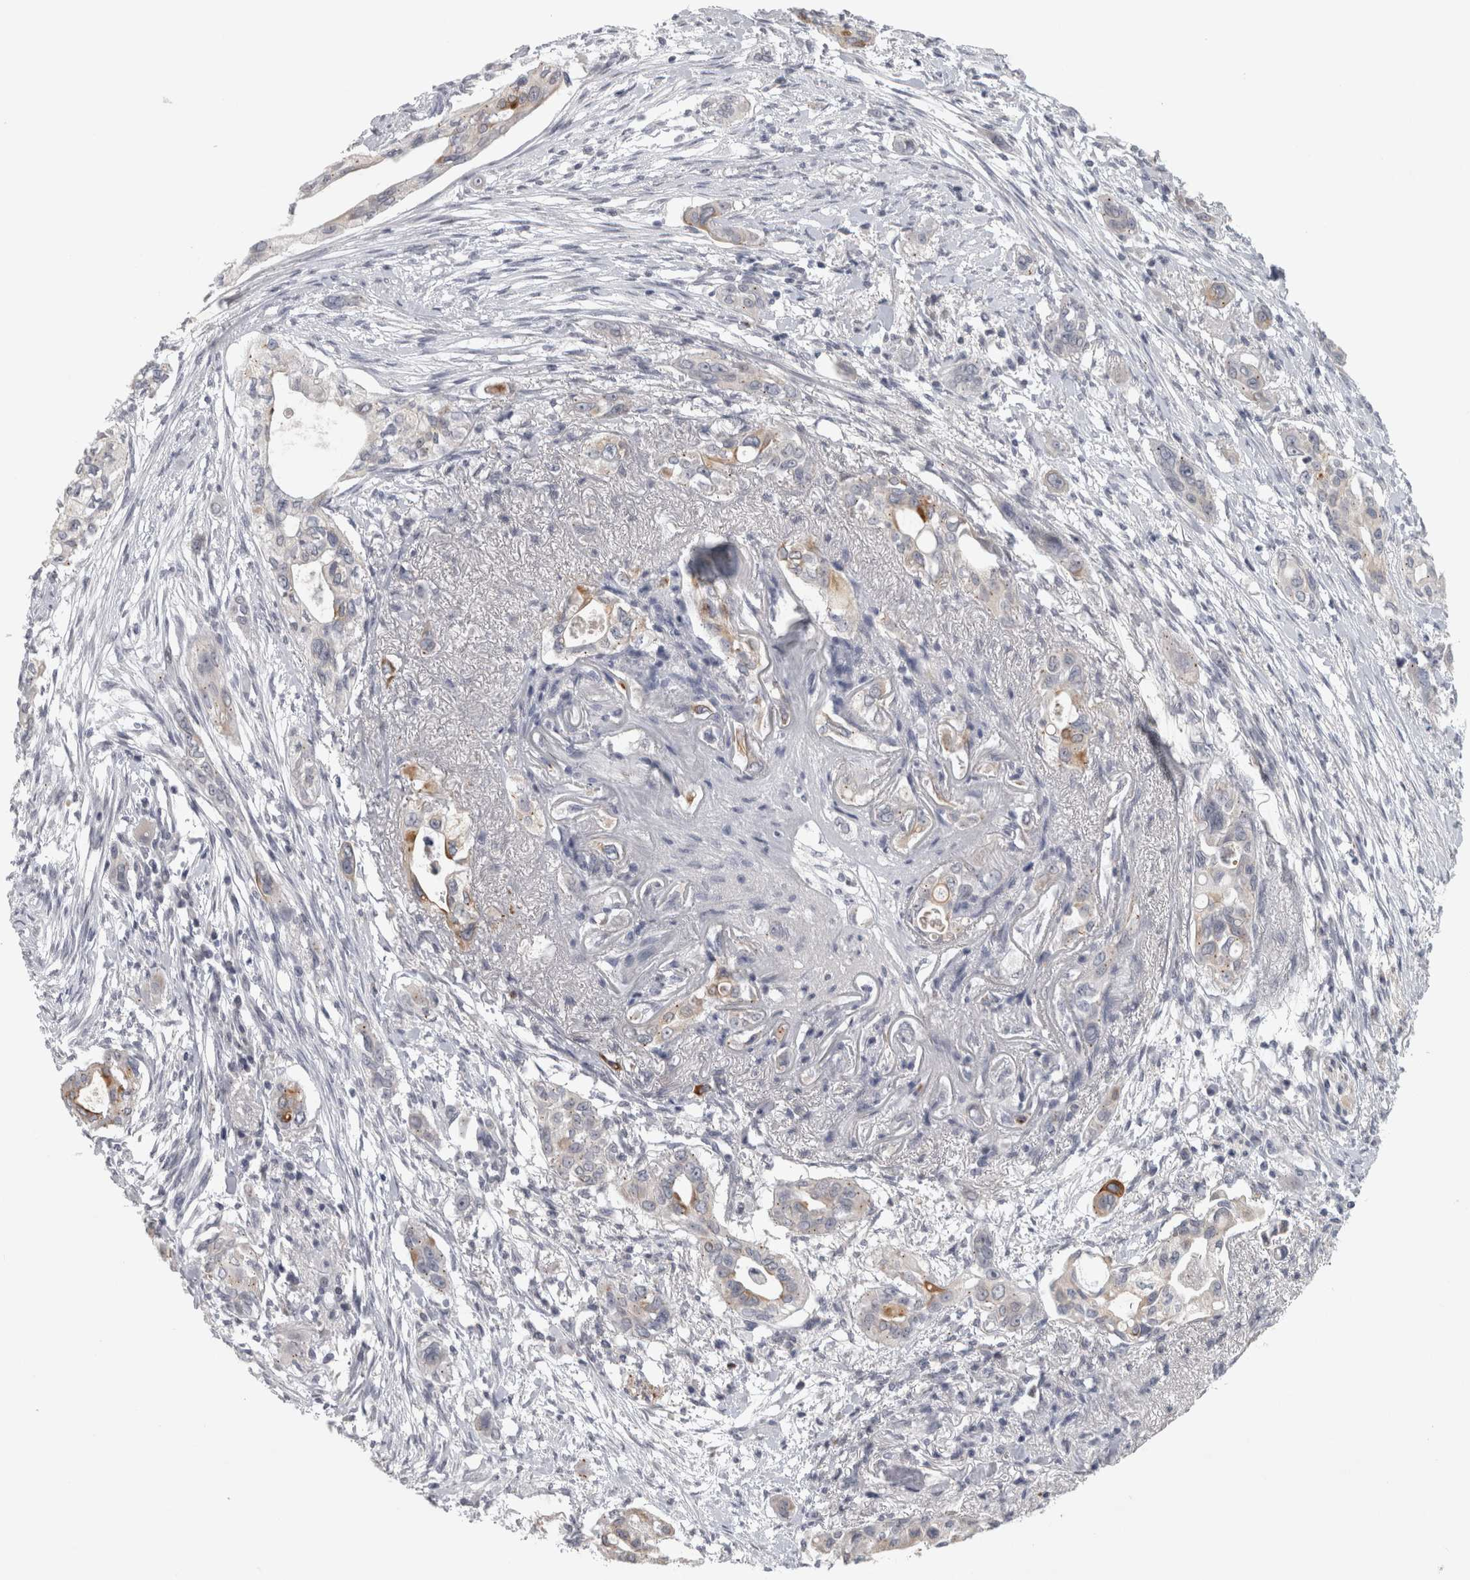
{"staining": {"intensity": "moderate", "quantity": "<25%", "location": "cytoplasmic/membranous"}, "tissue": "pancreatic cancer", "cell_type": "Tumor cells", "image_type": "cancer", "snomed": [{"axis": "morphology", "description": "Adenocarcinoma, NOS"}, {"axis": "topography", "description": "Pancreas"}], "caption": "Pancreatic cancer was stained to show a protein in brown. There is low levels of moderate cytoplasmic/membranous staining in about <25% of tumor cells. Using DAB (3,3'-diaminobenzidine) (brown) and hematoxylin (blue) stains, captured at high magnification using brightfield microscopy.", "gene": "PTPRN2", "patient": {"sex": "female", "age": 60}}